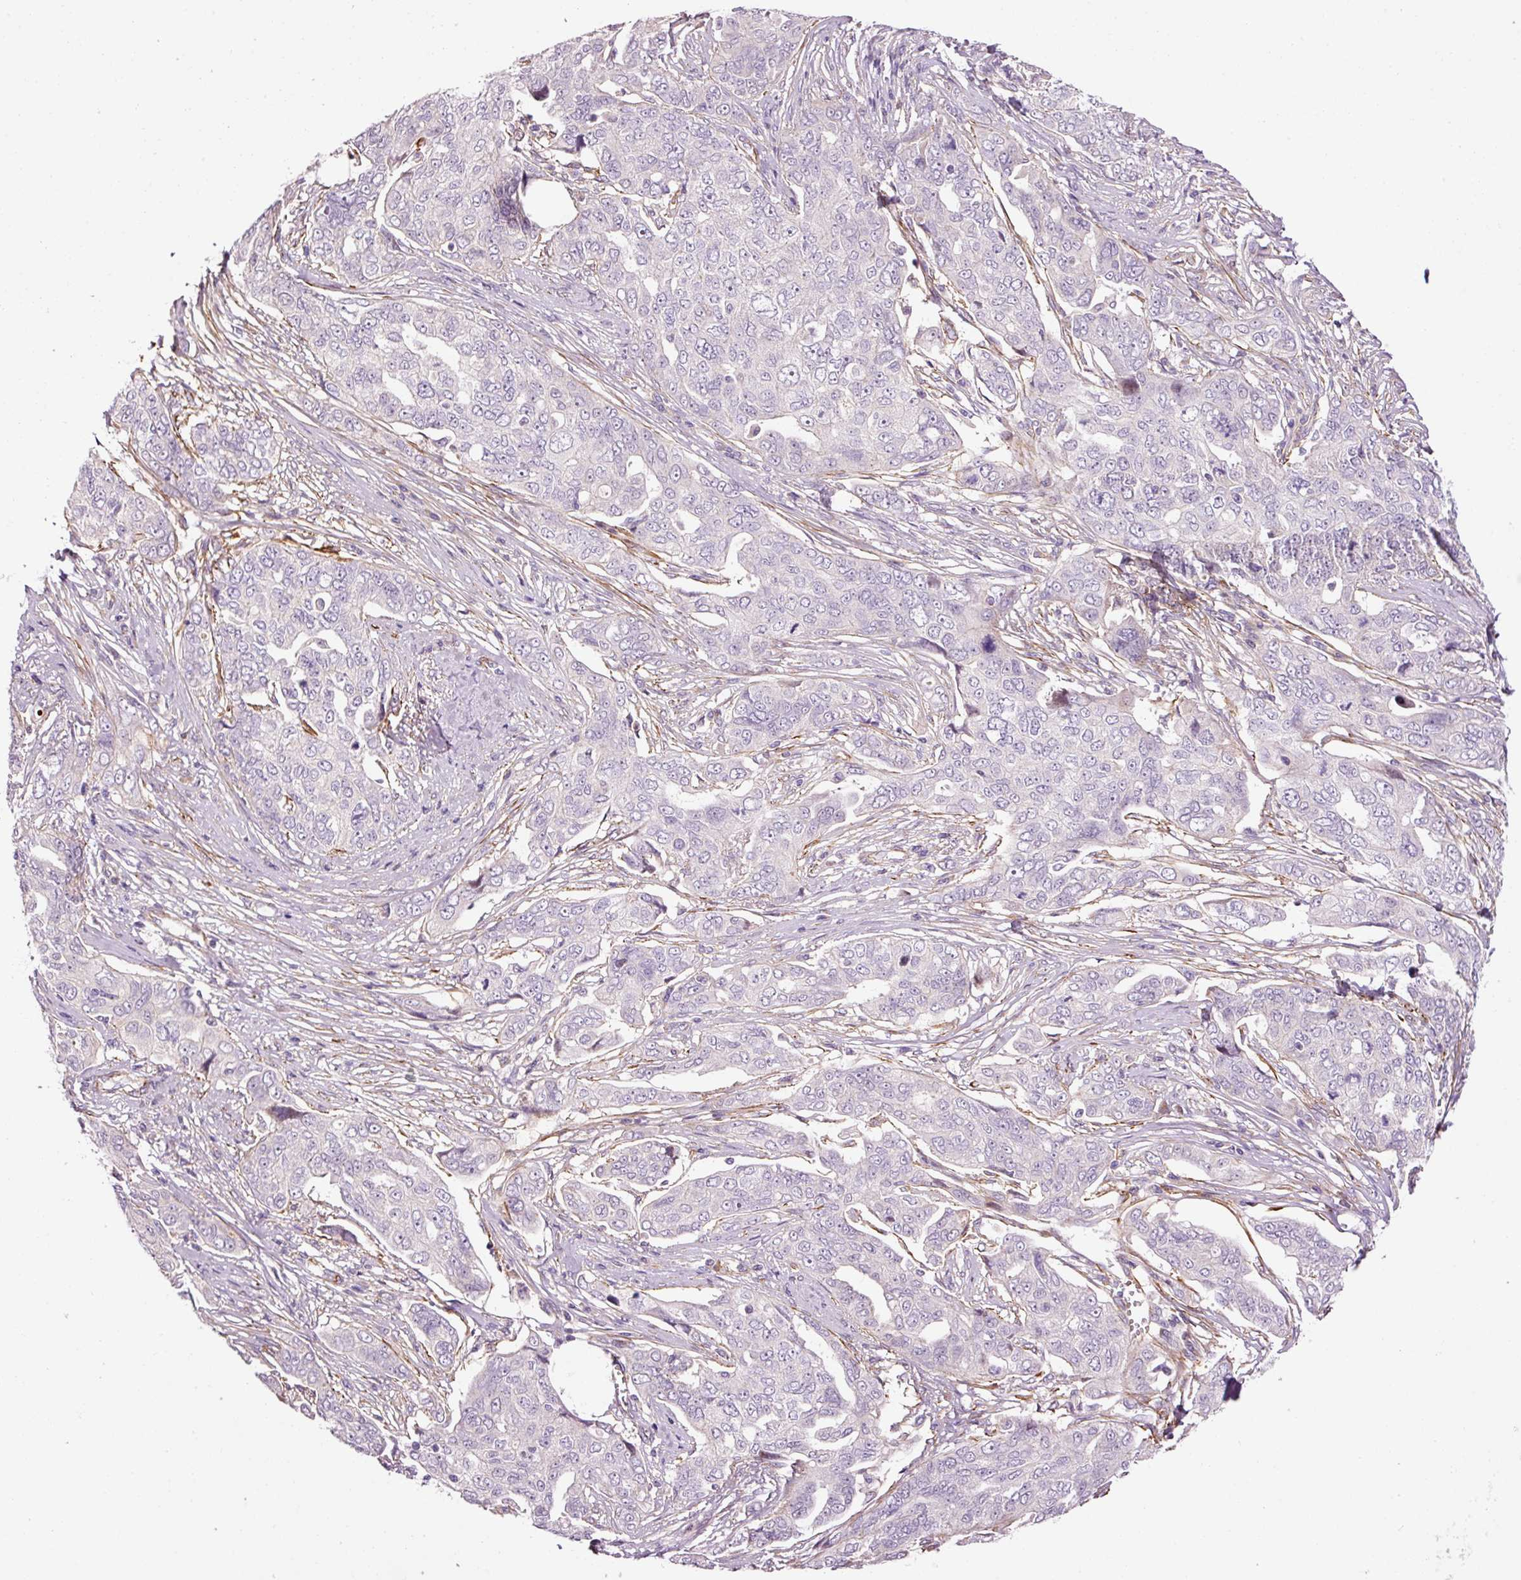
{"staining": {"intensity": "negative", "quantity": "none", "location": "none"}, "tissue": "ovarian cancer", "cell_type": "Tumor cells", "image_type": "cancer", "snomed": [{"axis": "morphology", "description": "Carcinoma, endometroid"}, {"axis": "topography", "description": "Ovary"}], "caption": "This is a image of immunohistochemistry staining of ovarian cancer (endometroid carcinoma), which shows no expression in tumor cells.", "gene": "ANKRD20A1", "patient": {"sex": "female", "age": 70}}